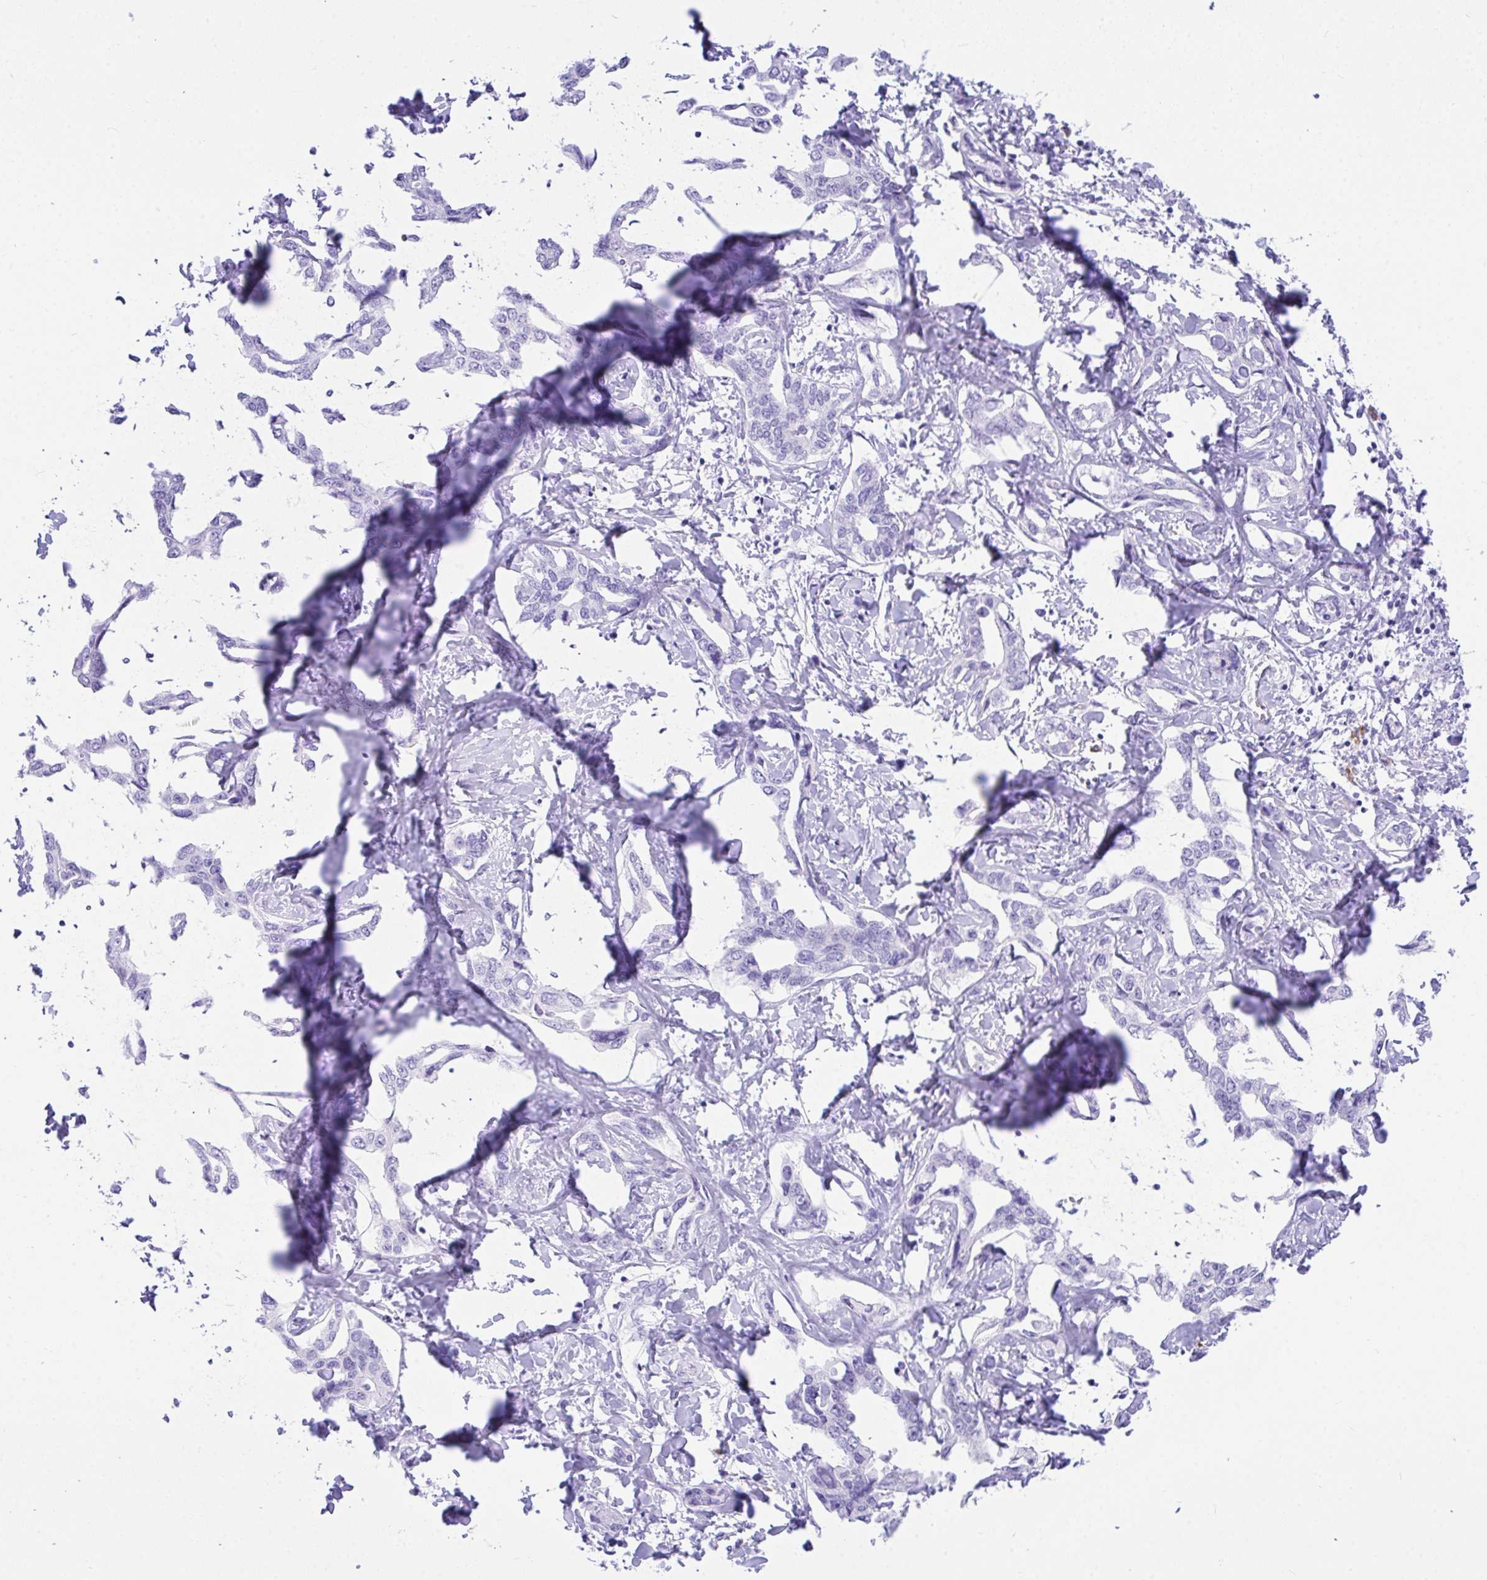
{"staining": {"intensity": "negative", "quantity": "none", "location": "none"}, "tissue": "liver cancer", "cell_type": "Tumor cells", "image_type": "cancer", "snomed": [{"axis": "morphology", "description": "Cholangiocarcinoma"}, {"axis": "topography", "description": "Liver"}], "caption": "Liver cancer (cholangiocarcinoma) stained for a protein using immunohistochemistry (IHC) reveals no staining tumor cells.", "gene": "BEST4", "patient": {"sex": "male", "age": 59}}